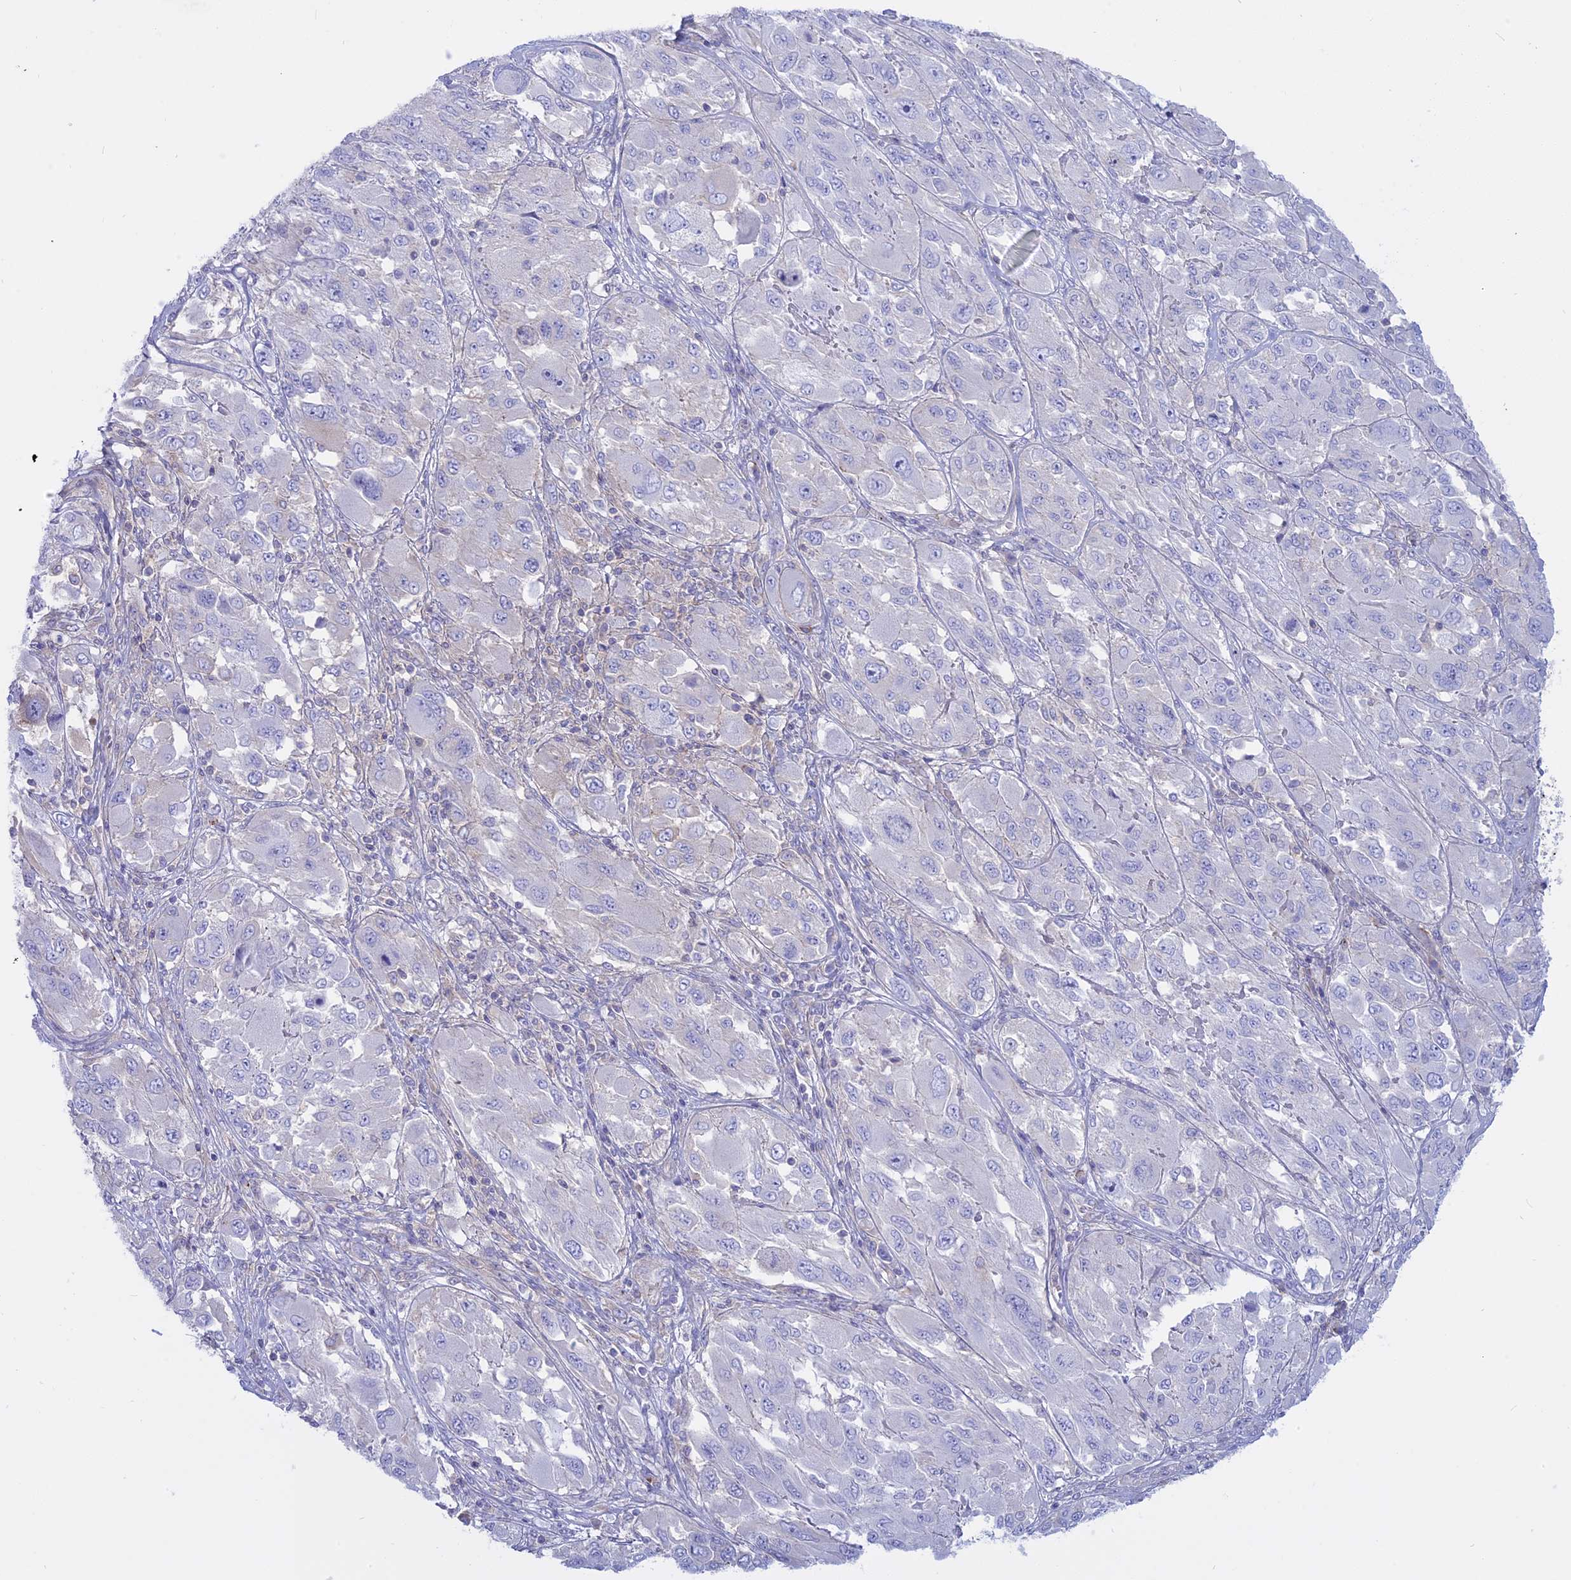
{"staining": {"intensity": "negative", "quantity": "none", "location": "none"}, "tissue": "melanoma", "cell_type": "Tumor cells", "image_type": "cancer", "snomed": [{"axis": "morphology", "description": "Malignant melanoma, NOS"}, {"axis": "topography", "description": "Skin"}], "caption": "The image demonstrates no significant positivity in tumor cells of melanoma.", "gene": "AHCYL1", "patient": {"sex": "female", "age": 91}}